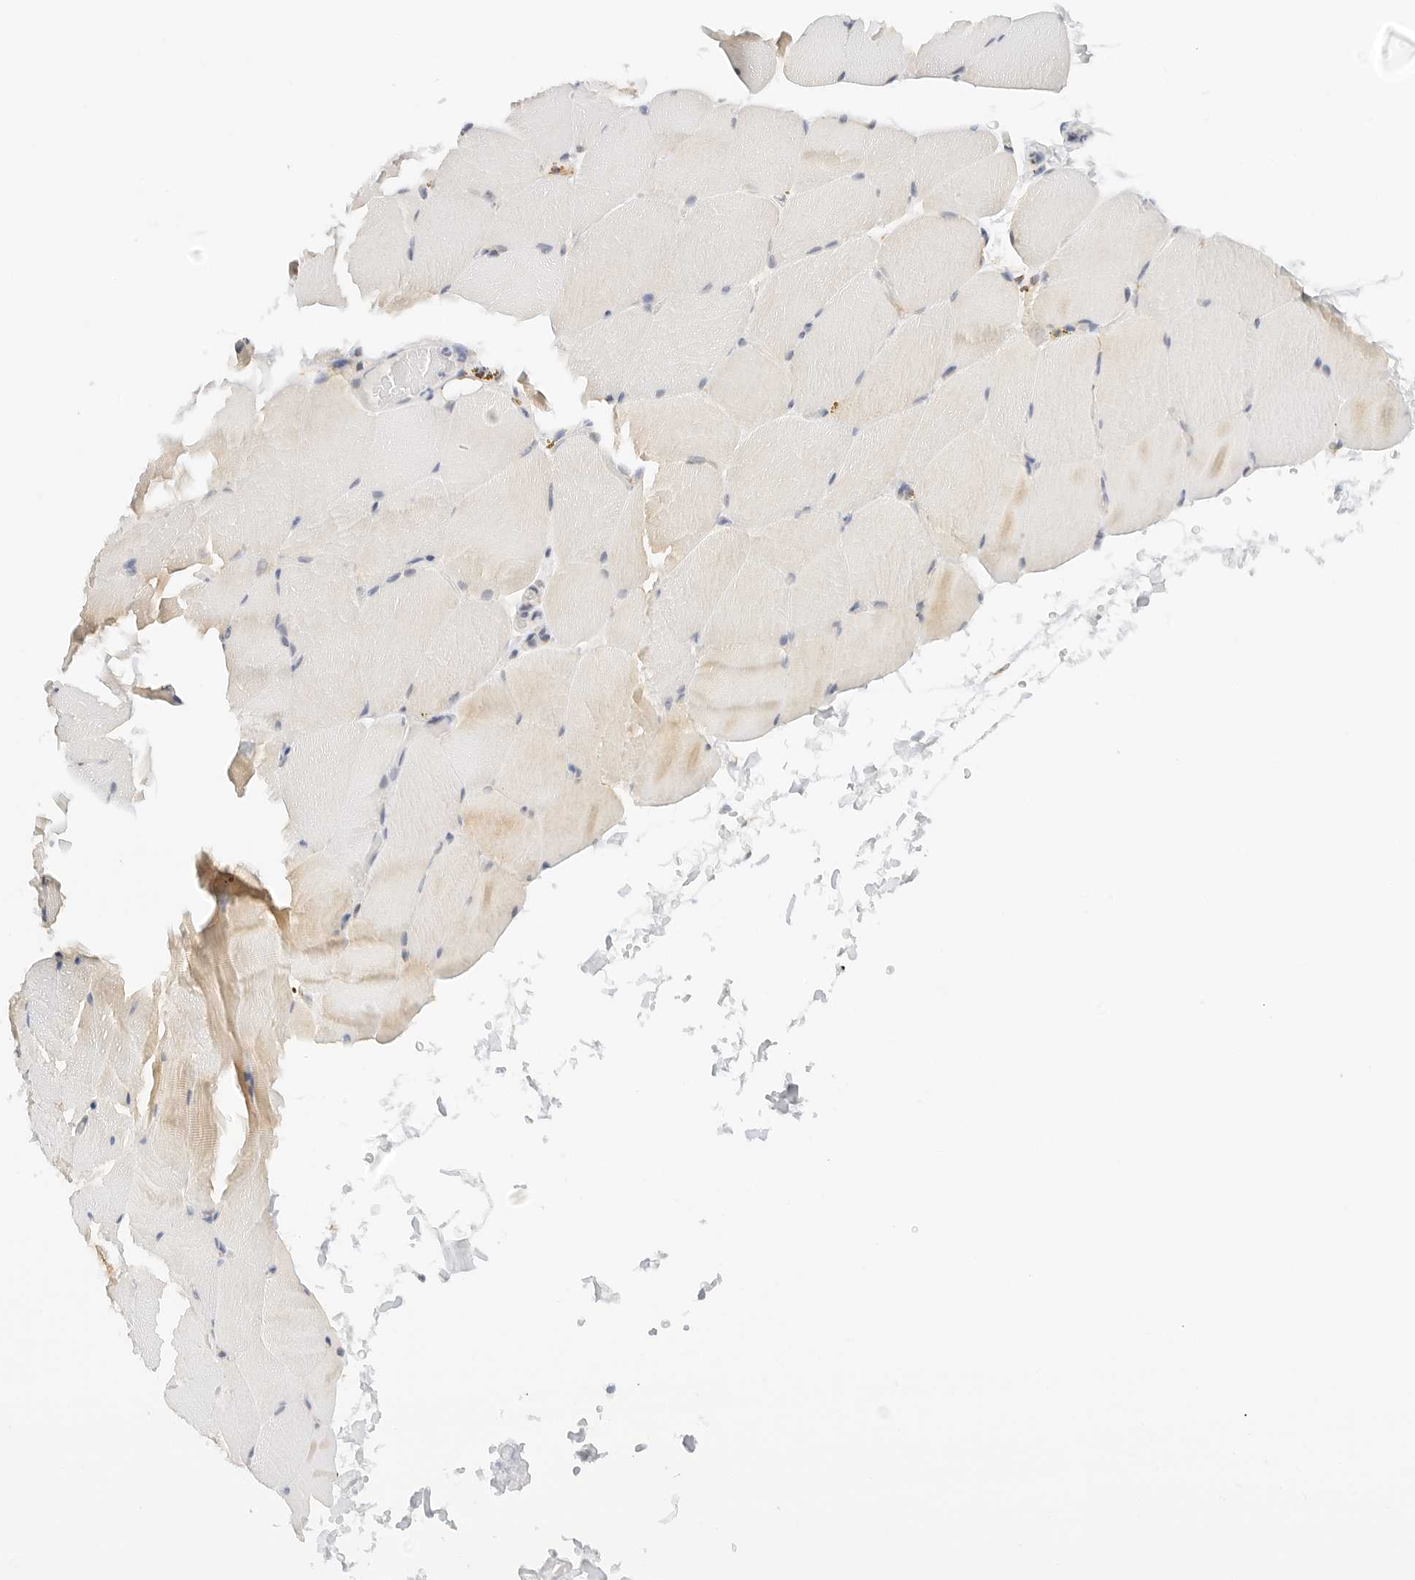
{"staining": {"intensity": "weak", "quantity": "<25%", "location": "cytoplasmic/membranous"}, "tissue": "skeletal muscle", "cell_type": "Myocytes", "image_type": "normal", "snomed": [{"axis": "morphology", "description": "Normal tissue, NOS"}, {"axis": "topography", "description": "Skeletal muscle"}, {"axis": "topography", "description": "Parathyroid gland"}], "caption": "Immunohistochemistry of benign human skeletal muscle demonstrates no expression in myocytes. (Brightfield microscopy of DAB IHC at high magnification).", "gene": "ATL1", "patient": {"sex": "female", "age": 37}}